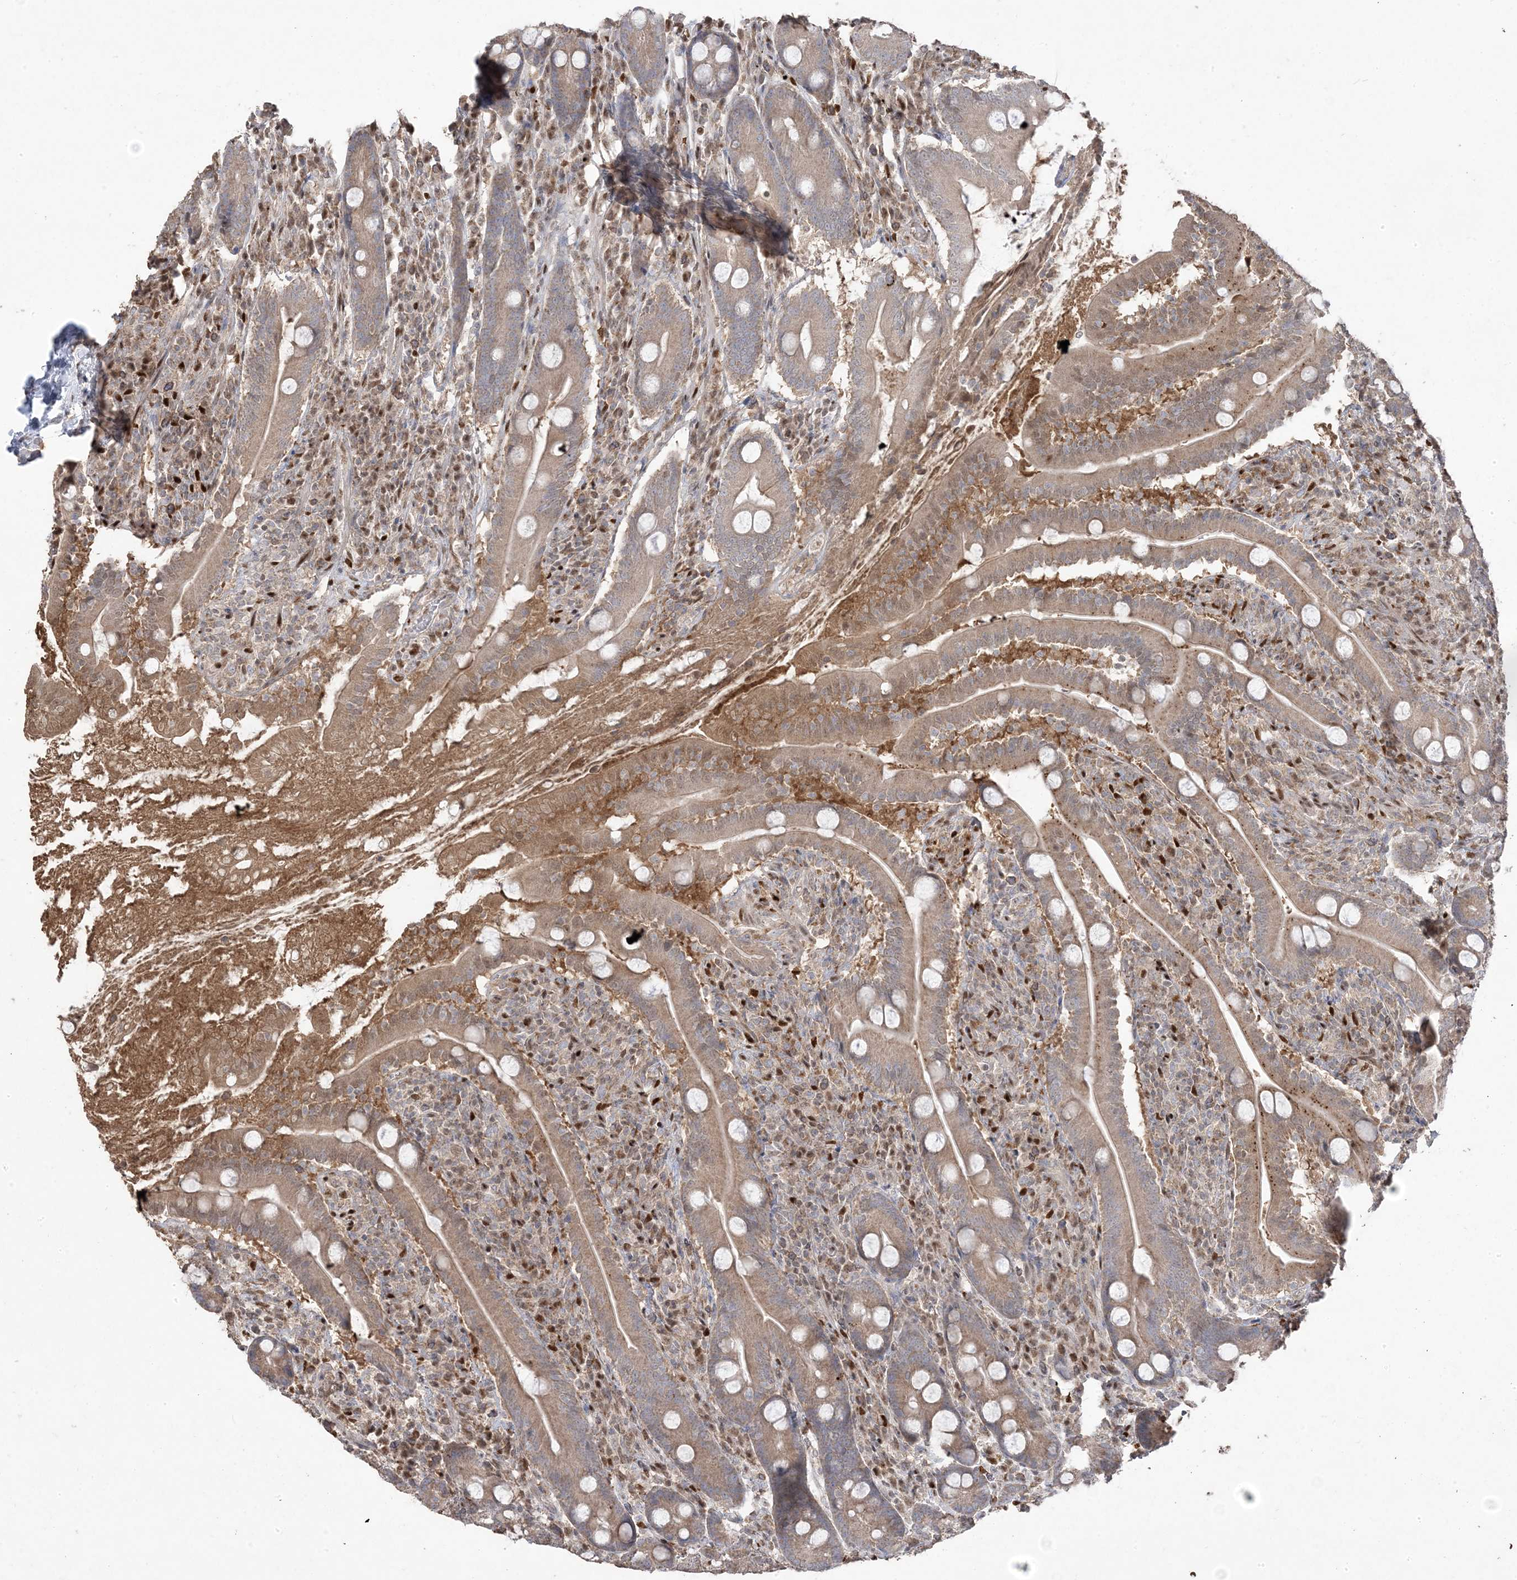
{"staining": {"intensity": "moderate", "quantity": ">75%", "location": "cytoplasmic/membranous"}, "tissue": "duodenum", "cell_type": "Glandular cells", "image_type": "normal", "snomed": [{"axis": "morphology", "description": "Normal tissue, NOS"}, {"axis": "topography", "description": "Duodenum"}], "caption": "IHC micrograph of normal duodenum: duodenum stained using IHC exhibits medium levels of moderate protein expression localized specifically in the cytoplasmic/membranous of glandular cells, appearing as a cytoplasmic/membranous brown color.", "gene": "PPOX", "patient": {"sex": "male", "age": 35}}